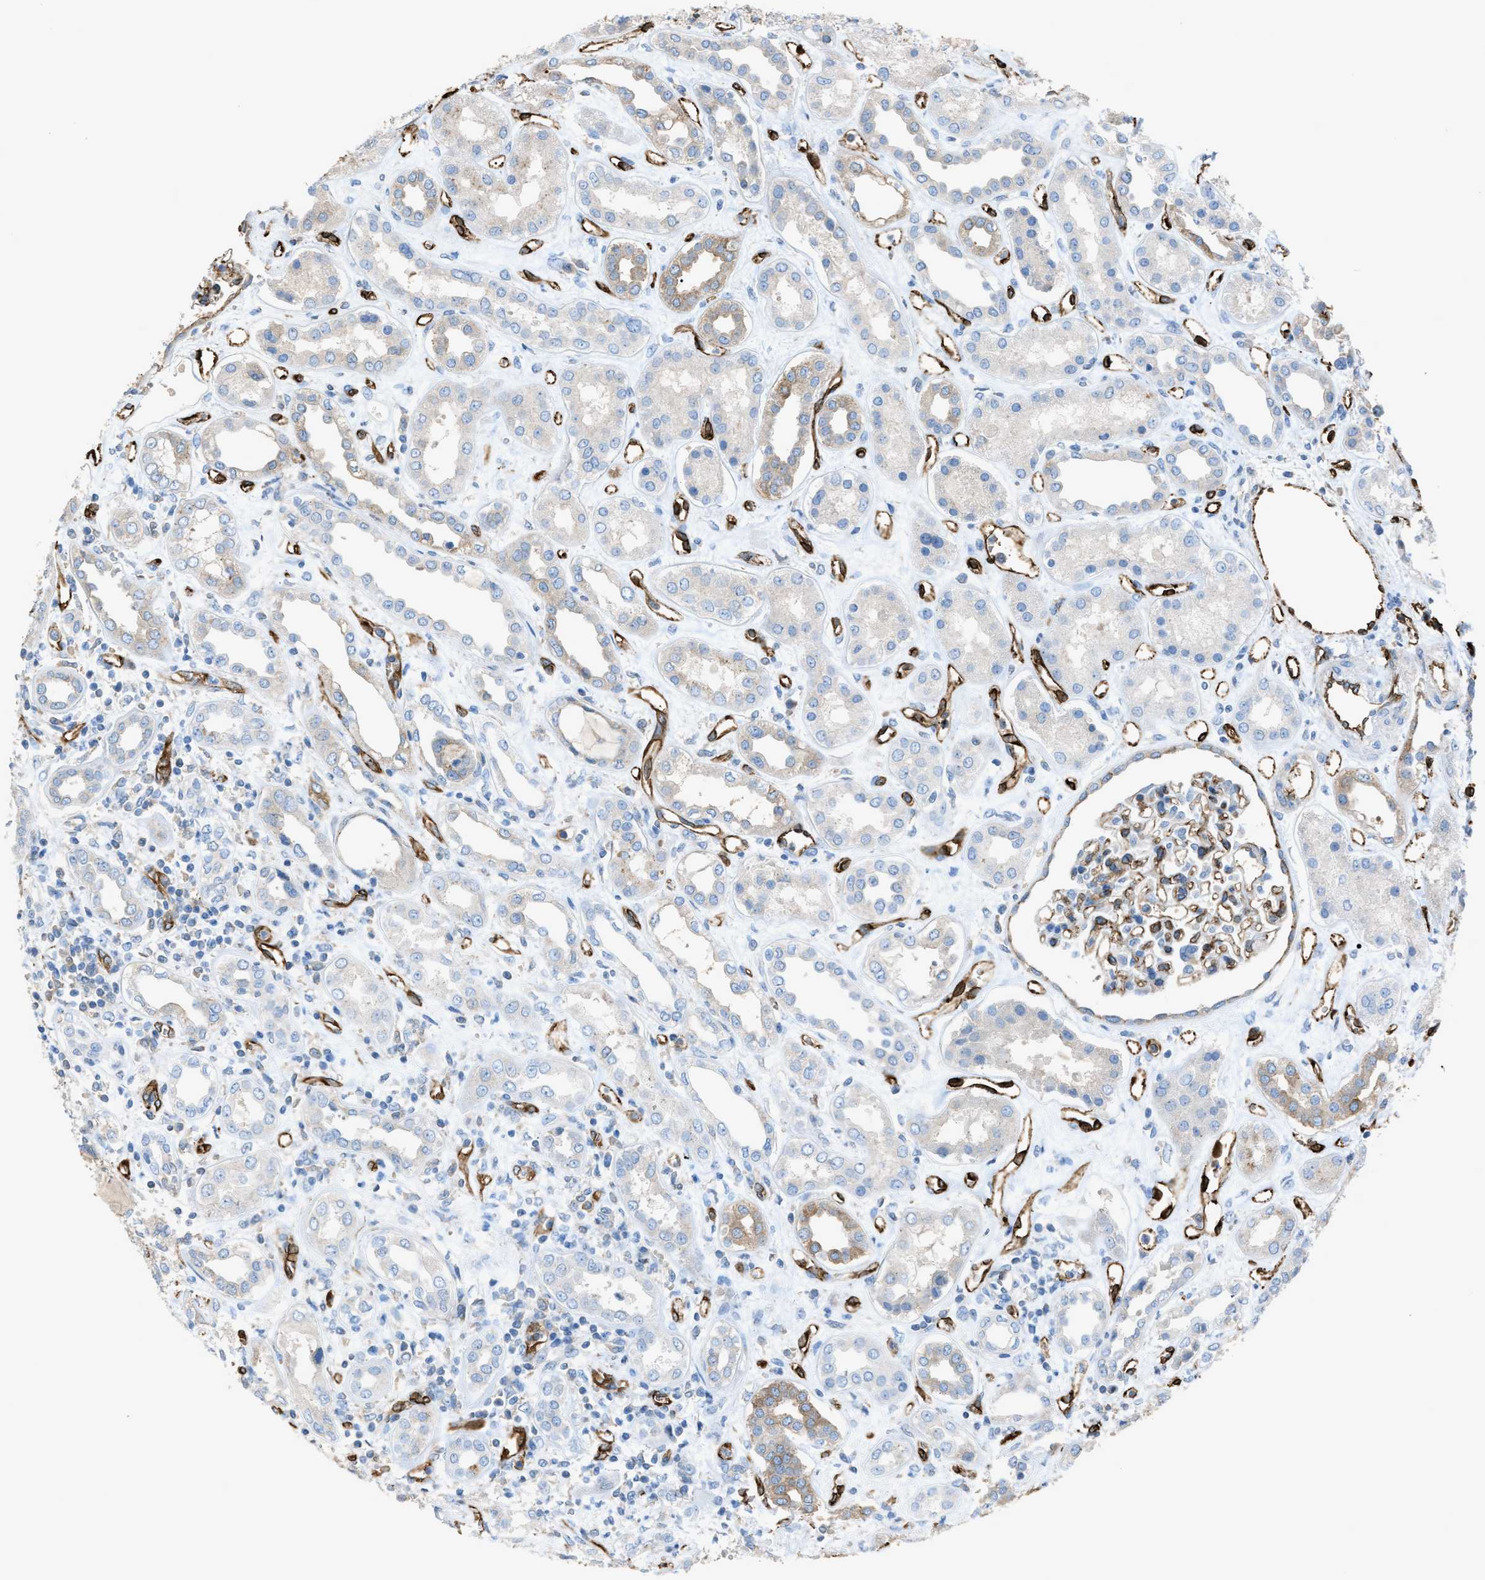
{"staining": {"intensity": "moderate", "quantity": "<25%", "location": "cytoplasmic/membranous"}, "tissue": "kidney", "cell_type": "Cells in glomeruli", "image_type": "normal", "snomed": [{"axis": "morphology", "description": "Normal tissue, NOS"}, {"axis": "topography", "description": "Kidney"}], "caption": "High-power microscopy captured an immunohistochemistry photomicrograph of benign kidney, revealing moderate cytoplasmic/membranous expression in approximately <25% of cells in glomeruli. The protein is shown in brown color, while the nuclei are stained blue.", "gene": "SLC22A15", "patient": {"sex": "male", "age": 59}}